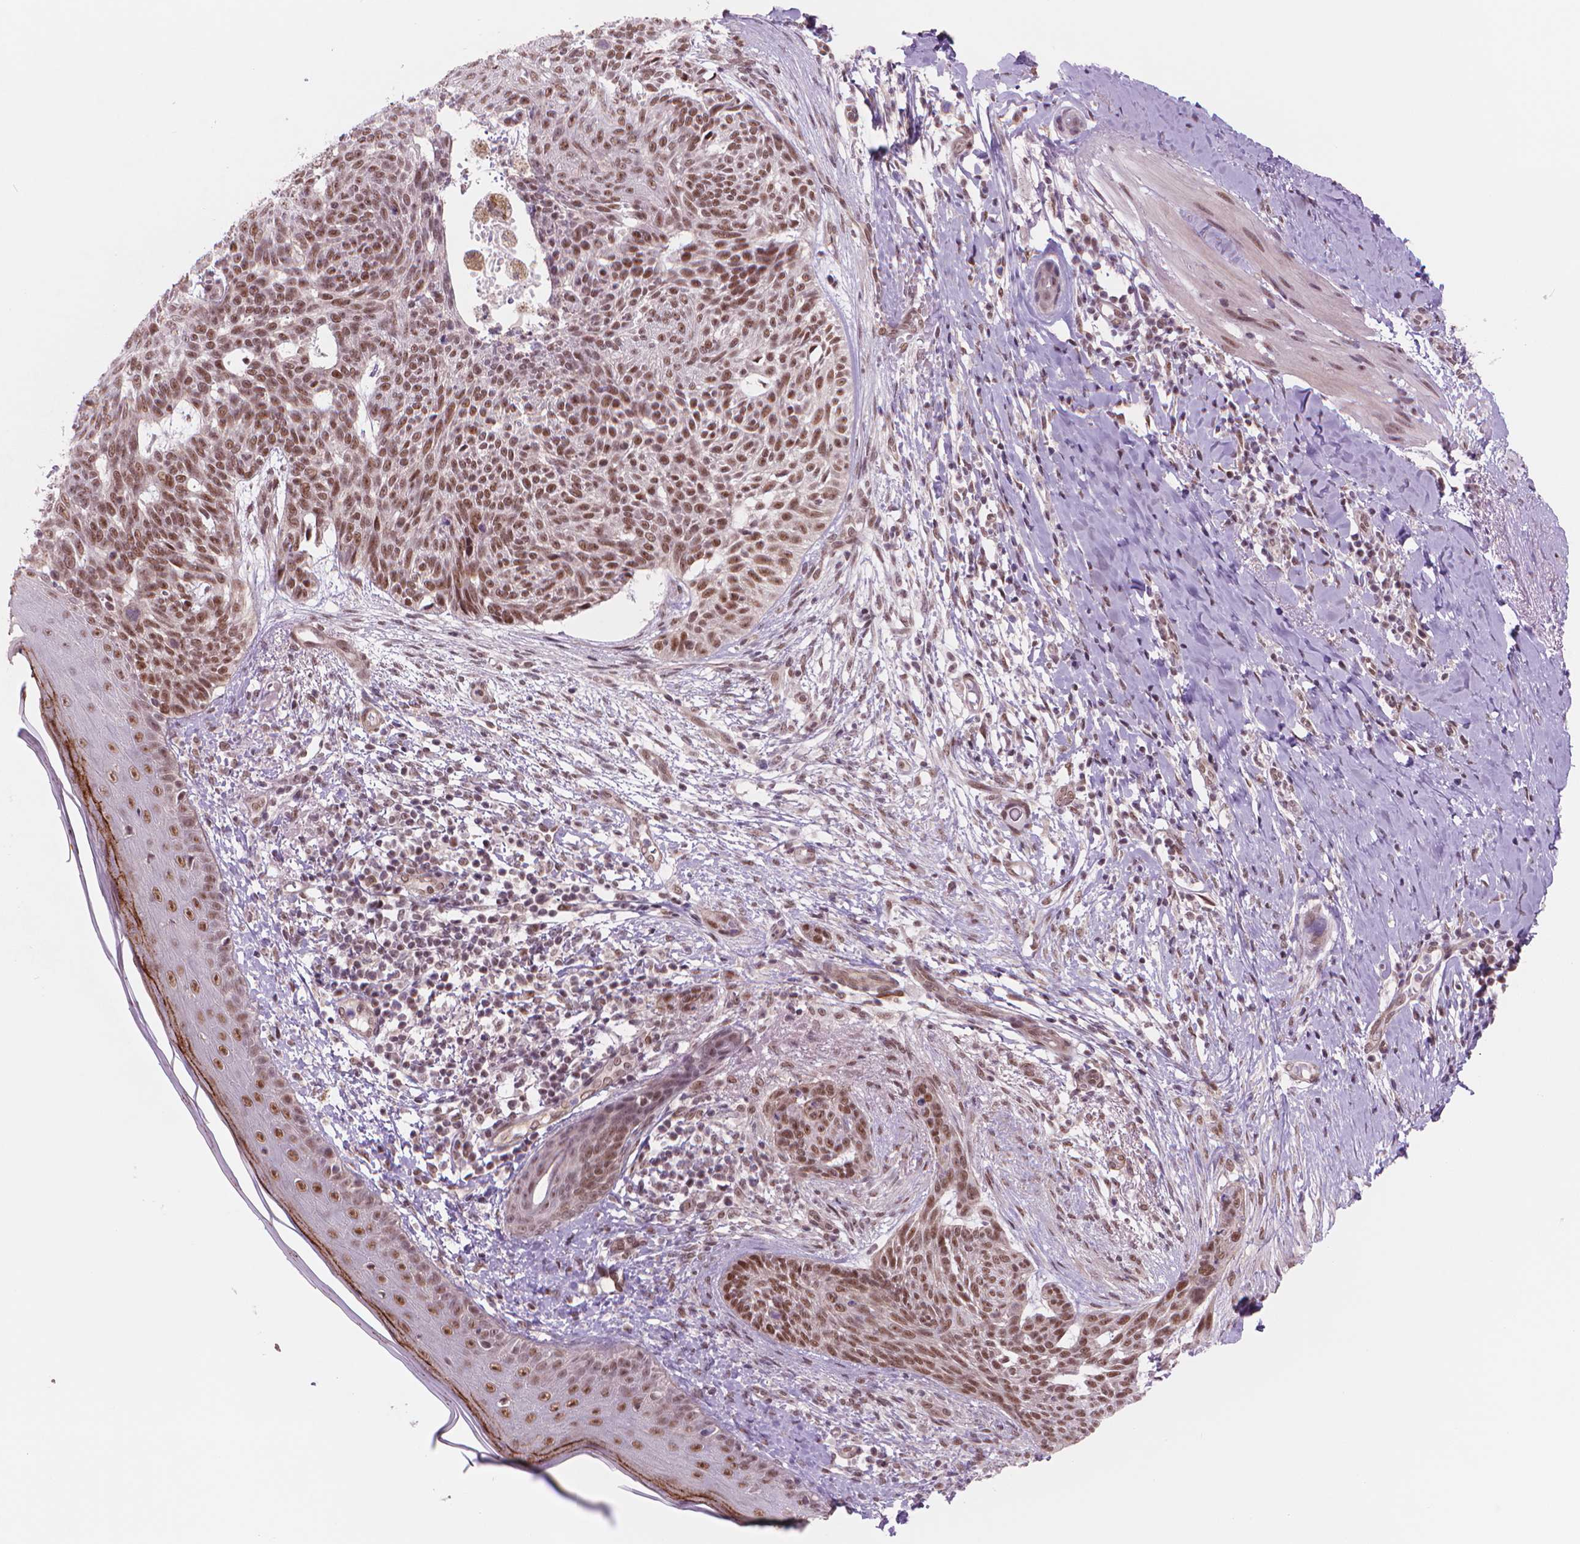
{"staining": {"intensity": "moderate", "quantity": ">75%", "location": "nuclear"}, "tissue": "skin cancer", "cell_type": "Tumor cells", "image_type": "cancer", "snomed": [{"axis": "morphology", "description": "Normal tissue, NOS"}, {"axis": "morphology", "description": "Basal cell carcinoma"}, {"axis": "topography", "description": "Skin"}], "caption": "DAB (3,3'-diaminobenzidine) immunohistochemical staining of skin cancer (basal cell carcinoma) shows moderate nuclear protein expression in about >75% of tumor cells.", "gene": "POLR3D", "patient": {"sex": "male", "age": 84}}